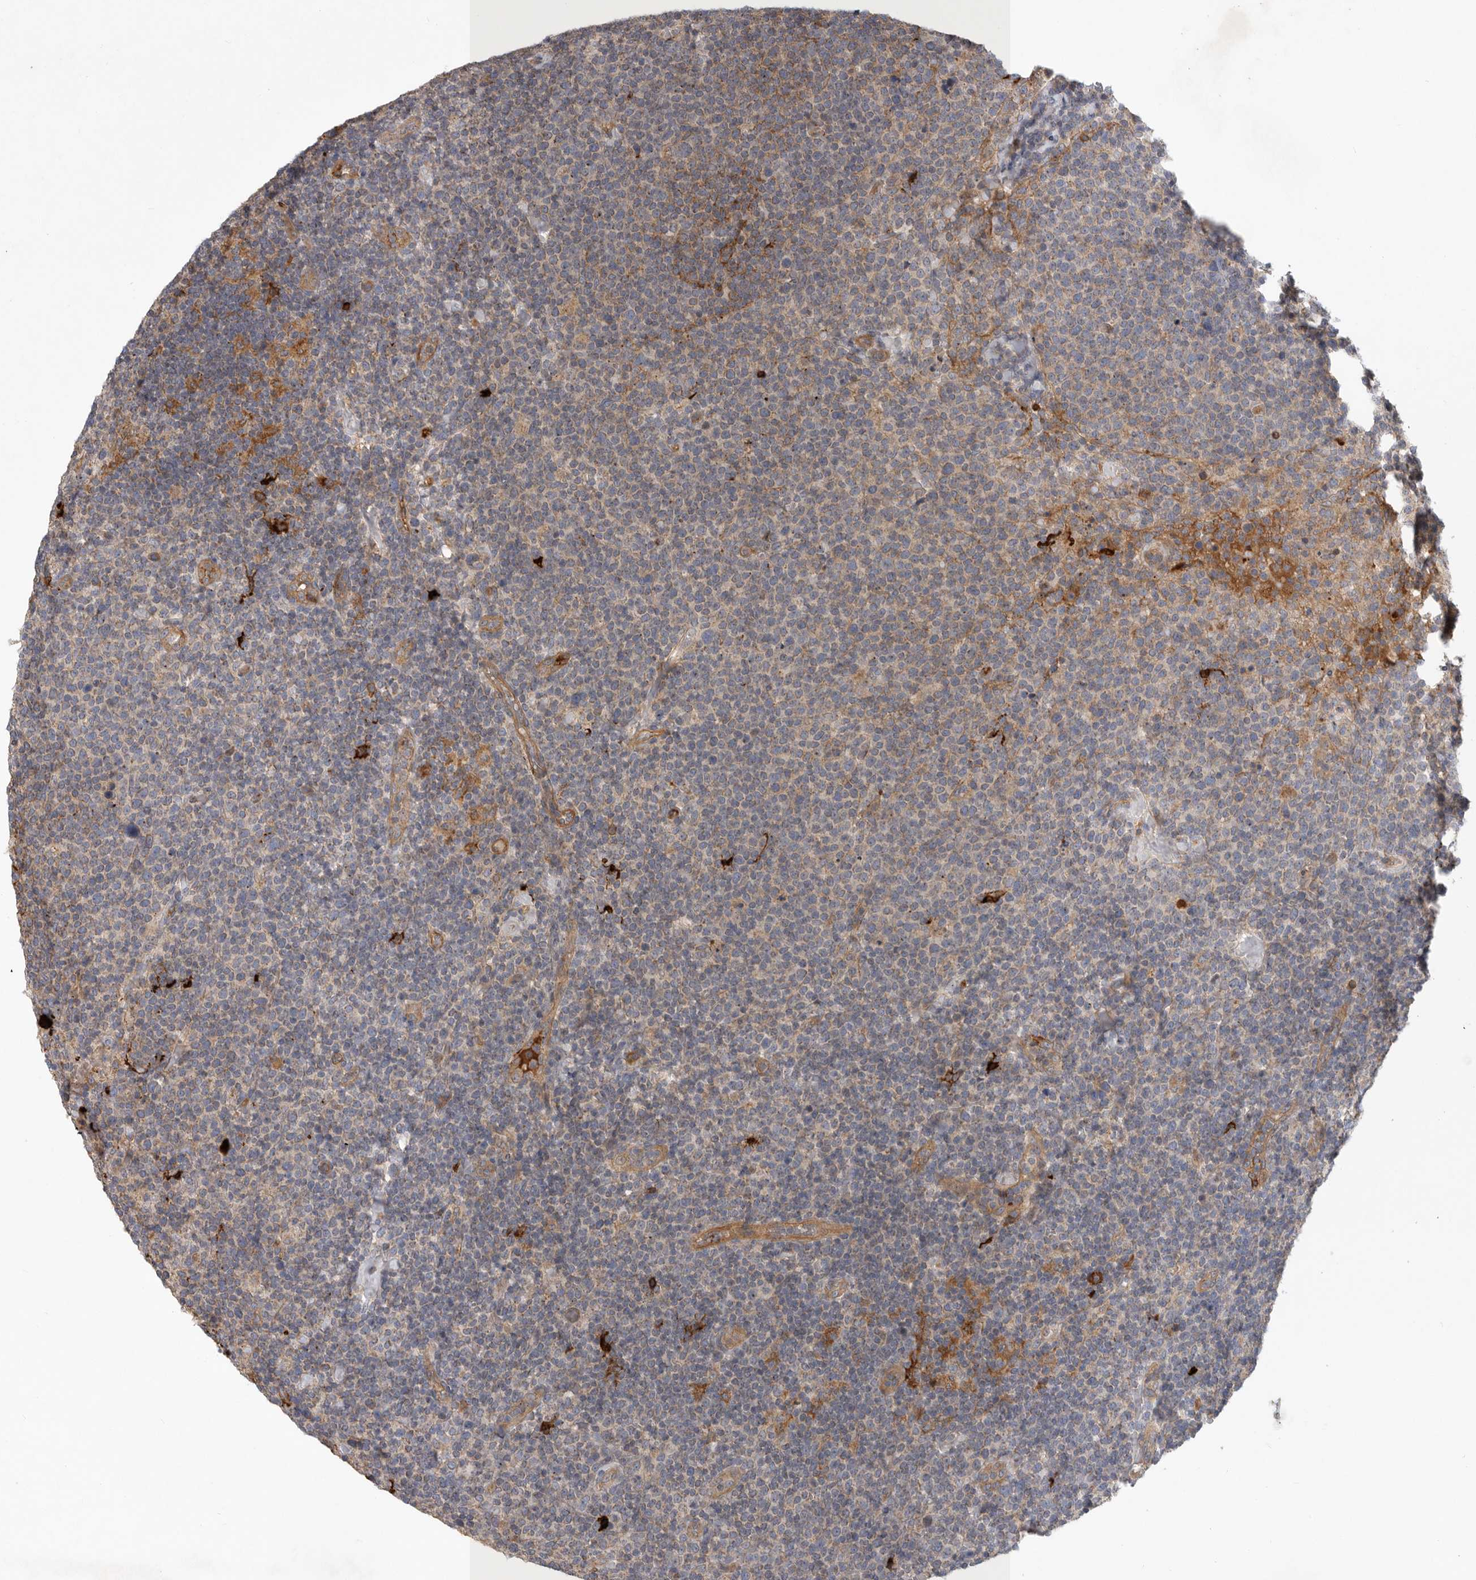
{"staining": {"intensity": "weak", "quantity": "25%-75%", "location": "cytoplasmic/membranous"}, "tissue": "lymphoma", "cell_type": "Tumor cells", "image_type": "cancer", "snomed": [{"axis": "morphology", "description": "Malignant lymphoma, non-Hodgkin's type, High grade"}, {"axis": "topography", "description": "Lymph node"}], "caption": "About 25%-75% of tumor cells in human lymphoma show weak cytoplasmic/membranous protein staining as visualized by brown immunohistochemical staining.", "gene": "MLPH", "patient": {"sex": "male", "age": 61}}